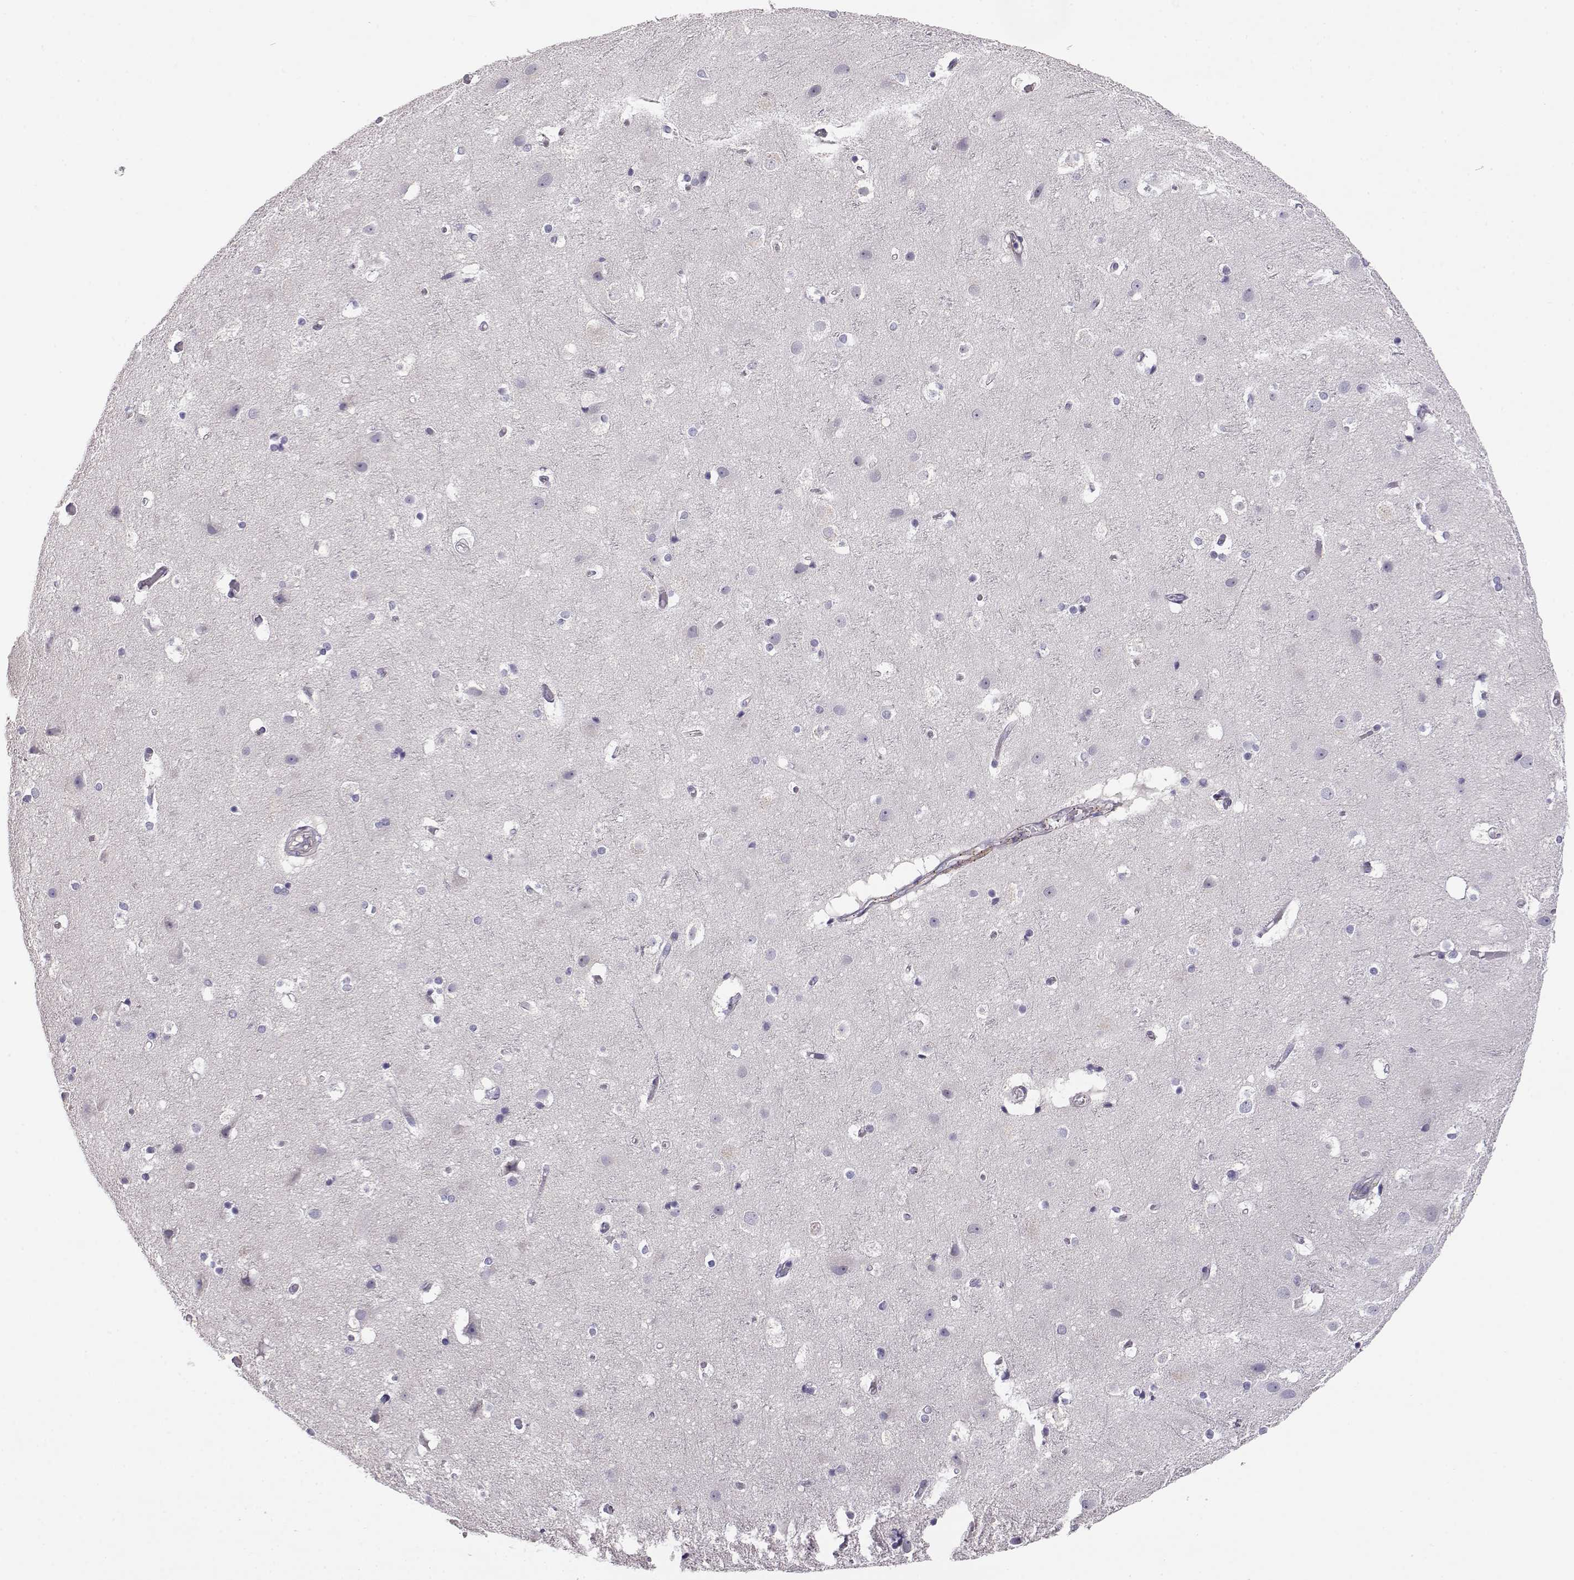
{"staining": {"intensity": "negative", "quantity": "none", "location": "none"}, "tissue": "cerebral cortex", "cell_type": "Endothelial cells", "image_type": "normal", "snomed": [{"axis": "morphology", "description": "Normal tissue, NOS"}, {"axis": "topography", "description": "Cerebral cortex"}], "caption": "This photomicrograph is of normal cerebral cortex stained with immunohistochemistry to label a protein in brown with the nuclei are counter-stained blue. There is no positivity in endothelial cells.", "gene": "ENDOU", "patient": {"sex": "female", "age": 52}}